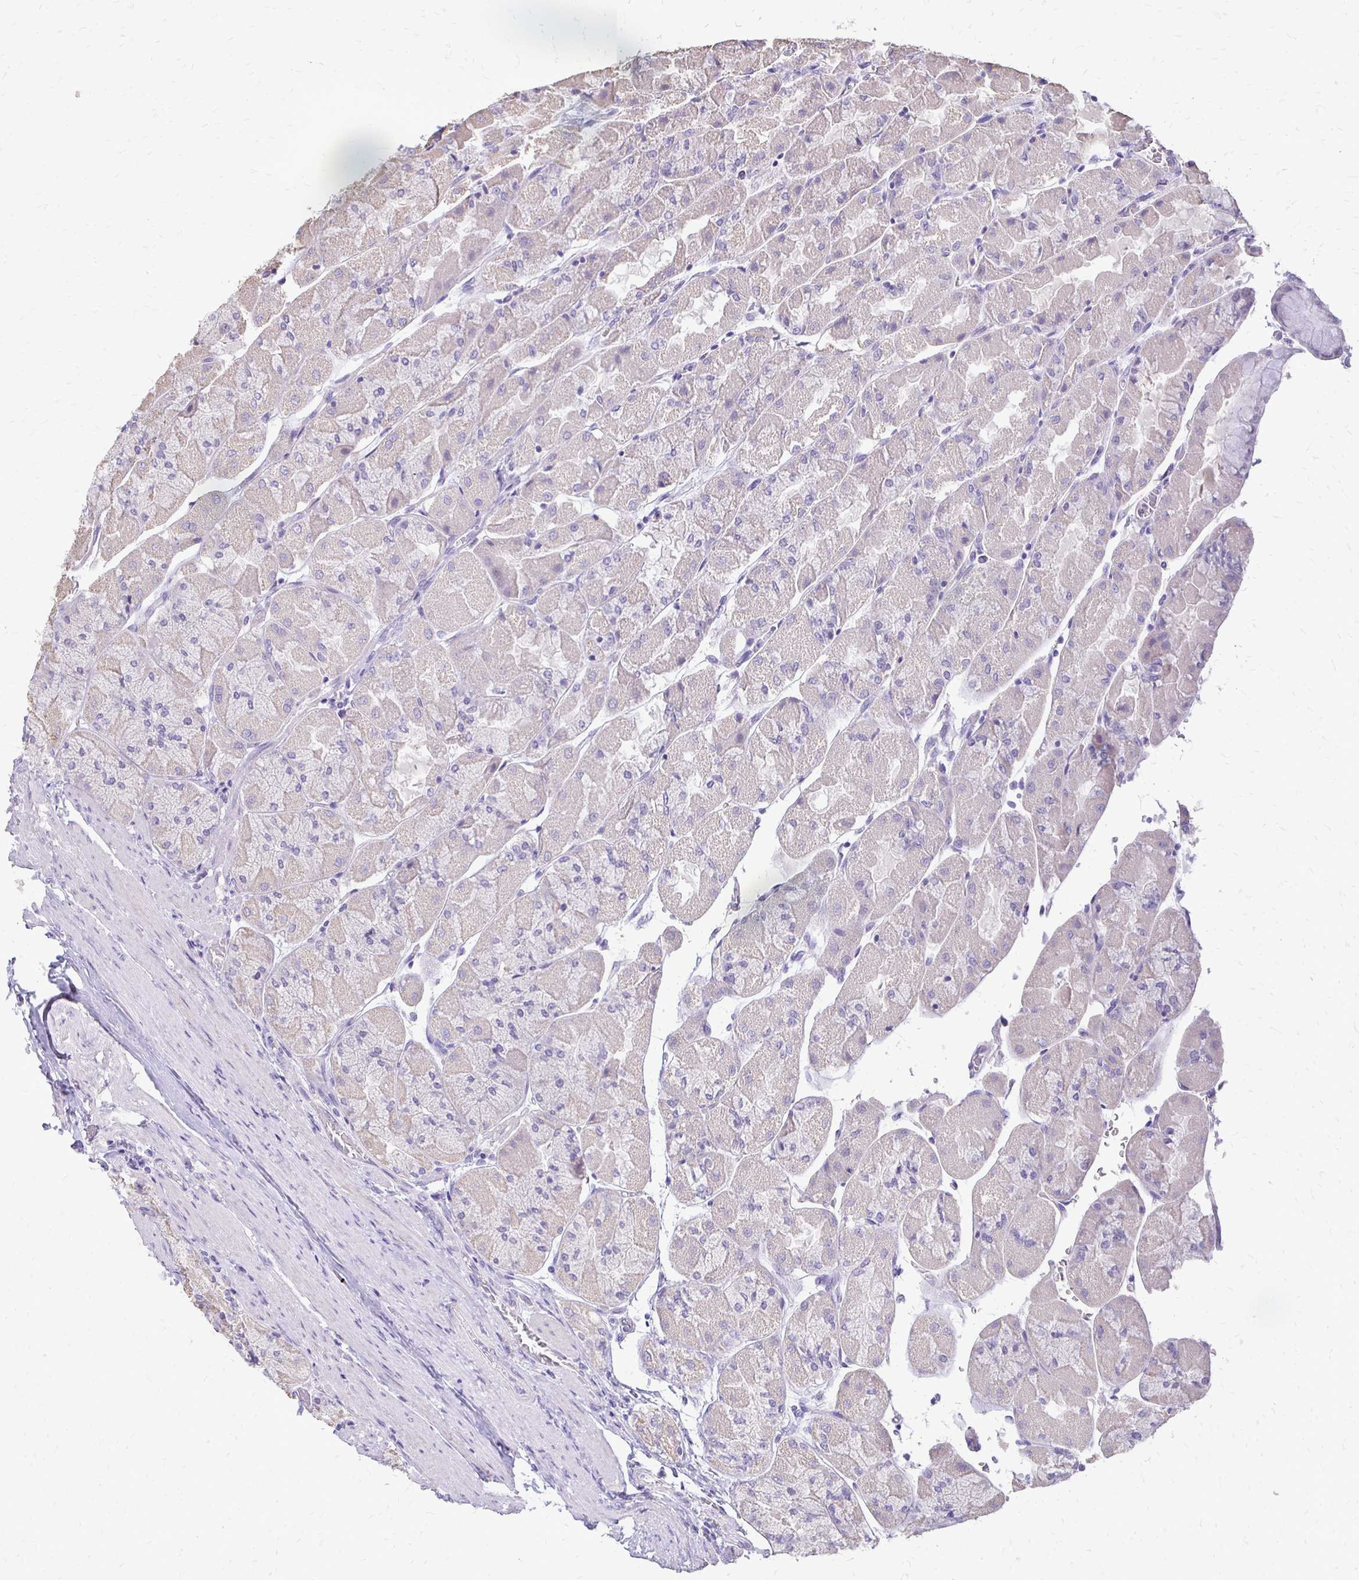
{"staining": {"intensity": "weak", "quantity": "<25%", "location": "cytoplasmic/membranous"}, "tissue": "stomach", "cell_type": "Glandular cells", "image_type": "normal", "snomed": [{"axis": "morphology", "description": "Normal tissue, NOS"}, {"axis": "topography", "description": "Stomach"}], "caption": "Immunohistochemical staining of benign human stomach shows no significant staining in glandular cells. (DAB (3,3'-diaminobenzidine) IHC with hematoxylin counter stain).", "gene": "ALPG", "patient": {"sex": "female", "age": 61}}